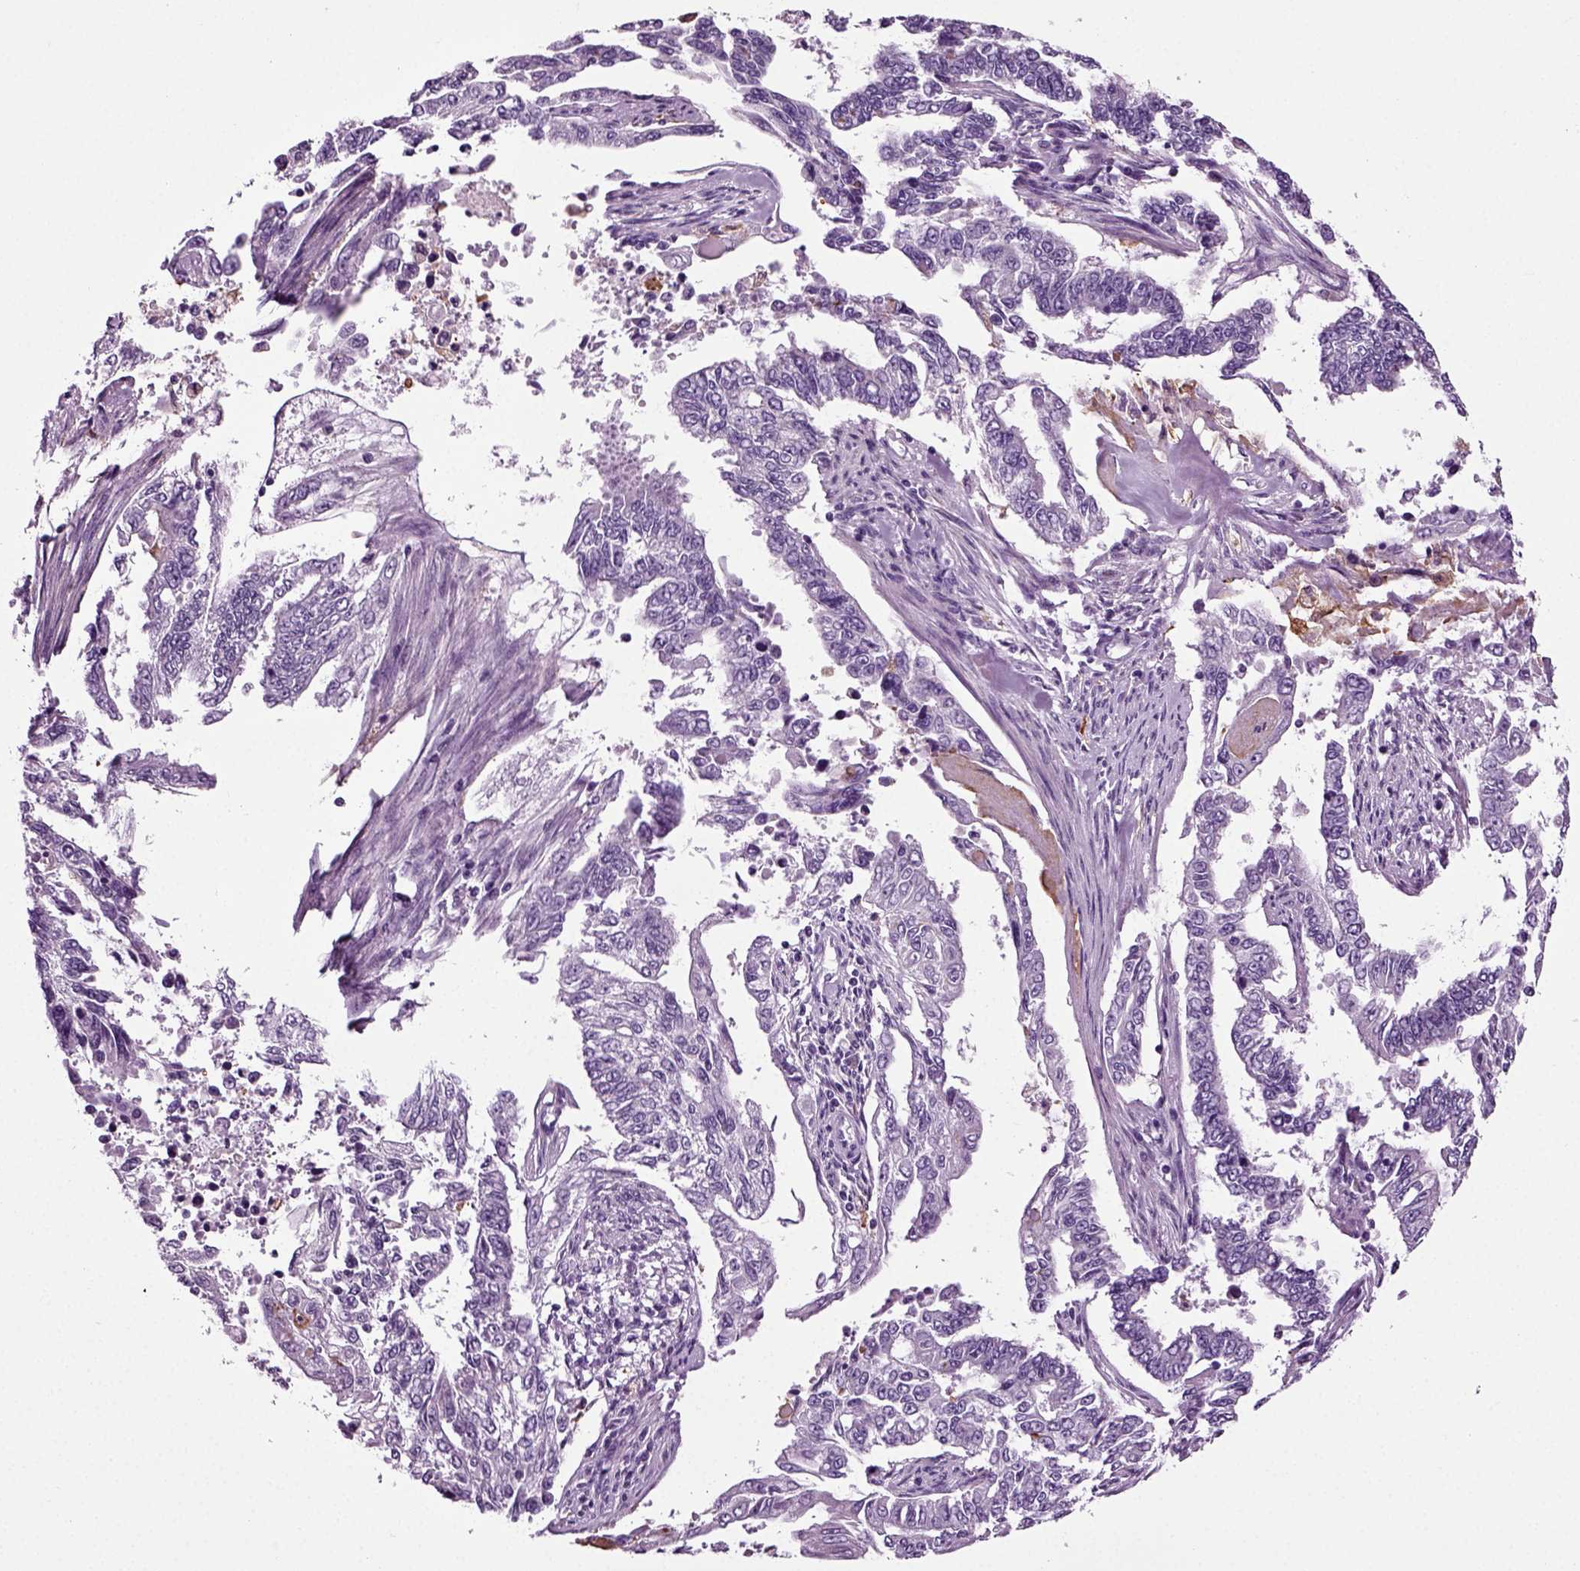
{"staining": {"intensity": "negative", "quantity": "none", "location": "none"}, "tissue": "endometrial cancer", "cell_type": "Tumor cells", "image_type": "cancer", "snomed": [{"axis": "morphology", "description": "Adenocarcinoma, NOS"}, {"axis": "topography", "description": "Uterus"}], "caption": "High power microscopy histopathology image of an IHC image of endometrial adenocarcinoma, revealing no significant expression in tumor cells.", "gene": "DNAH10", "patient": {"sex": "female", "age": 59}}